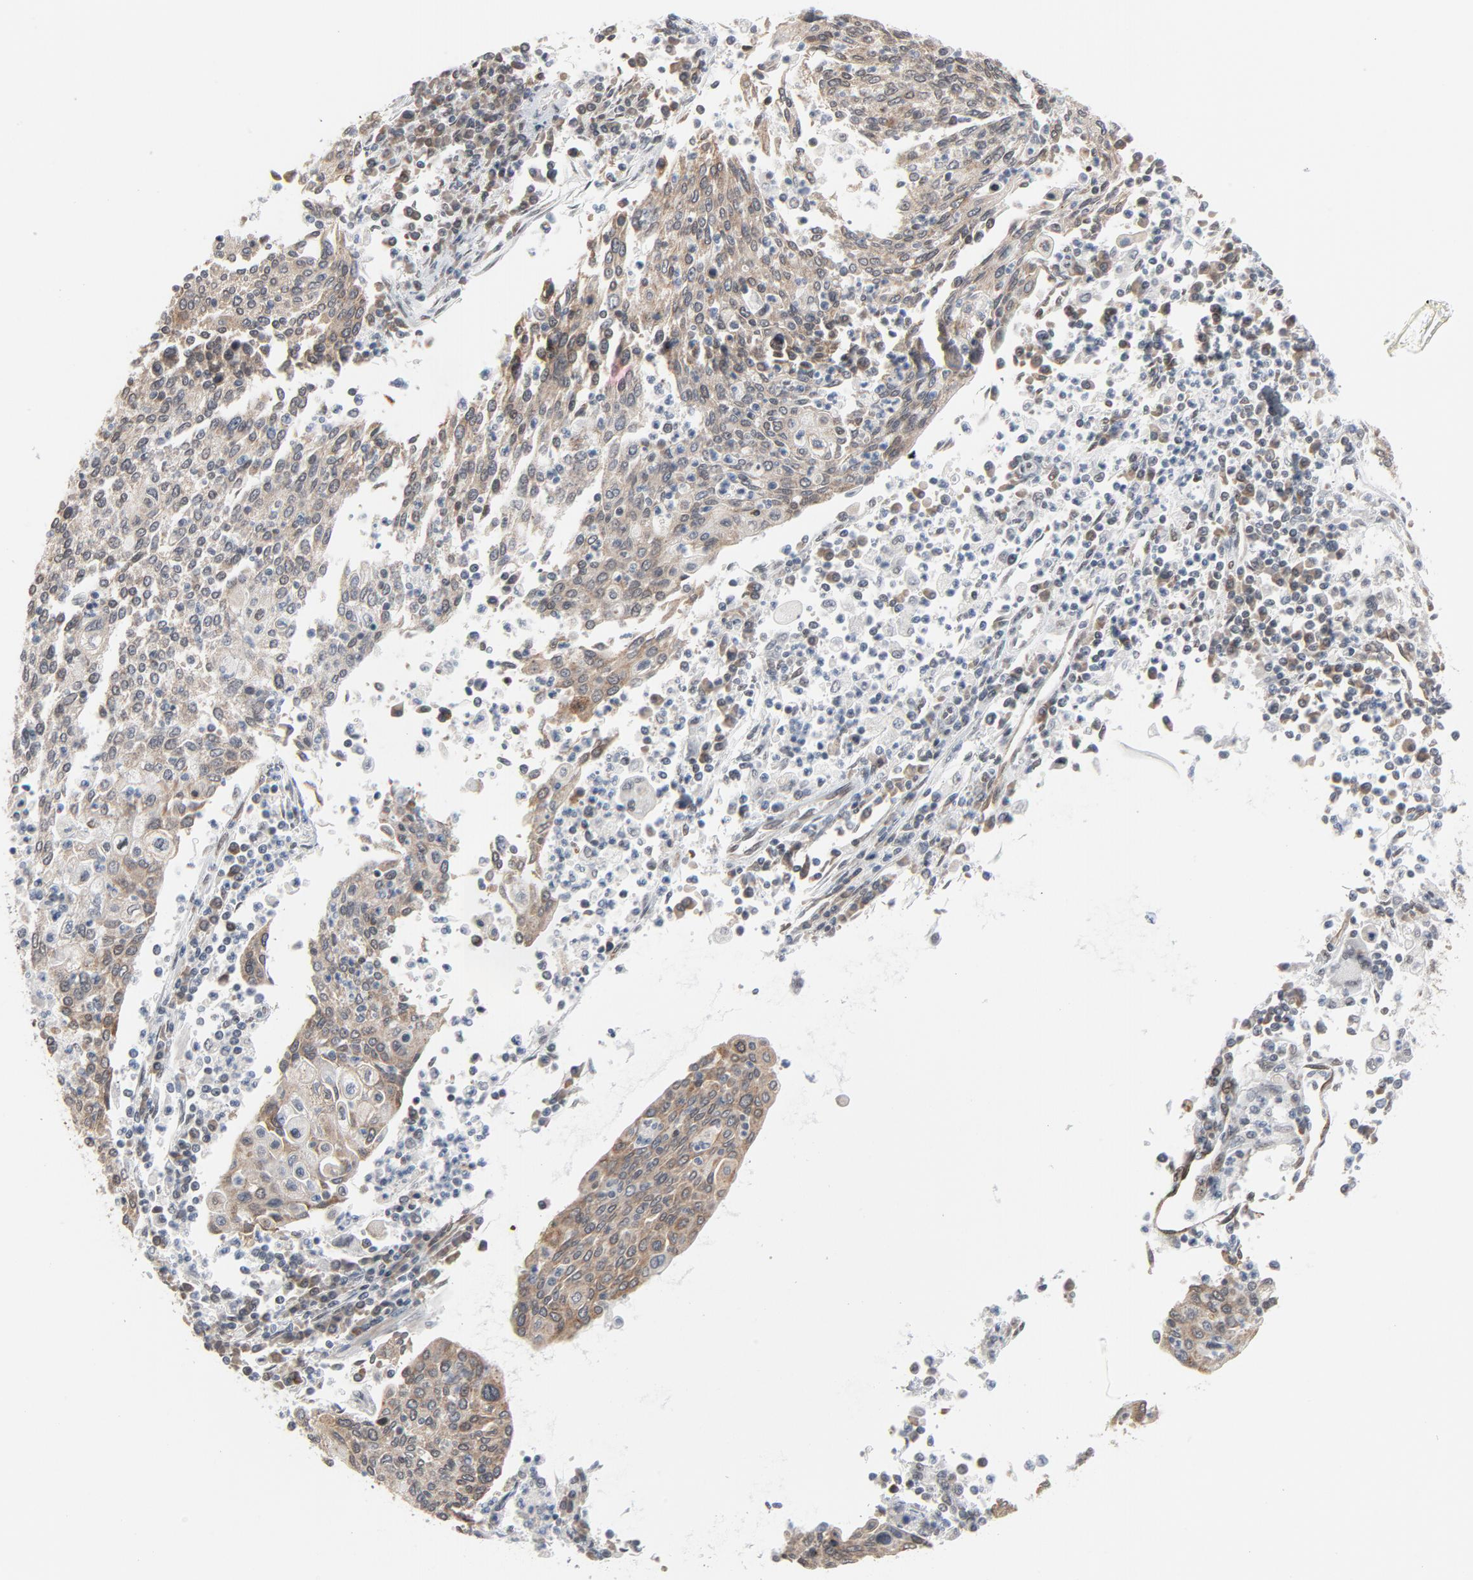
{"staining": {"intensity": "weak", "quantity": ">75%", "location": "cytoplasmic/membranous"}, "tissue": "cervical cancer", "cell_type": "Tumor cells", "image_type": "cancer", "snomed": [{"axis": "morphology", "description": "Squamous cell carcinoma, NOS"}, {"axis": "topography", "description": "Cervix"}], "caption": "Tumor cells display weak cytoplasmic/membranous staining in approximately >75% of cells in cervical cancer.", "gene": "ITPR3", "patient": {"sex": "female", "age": 40}}